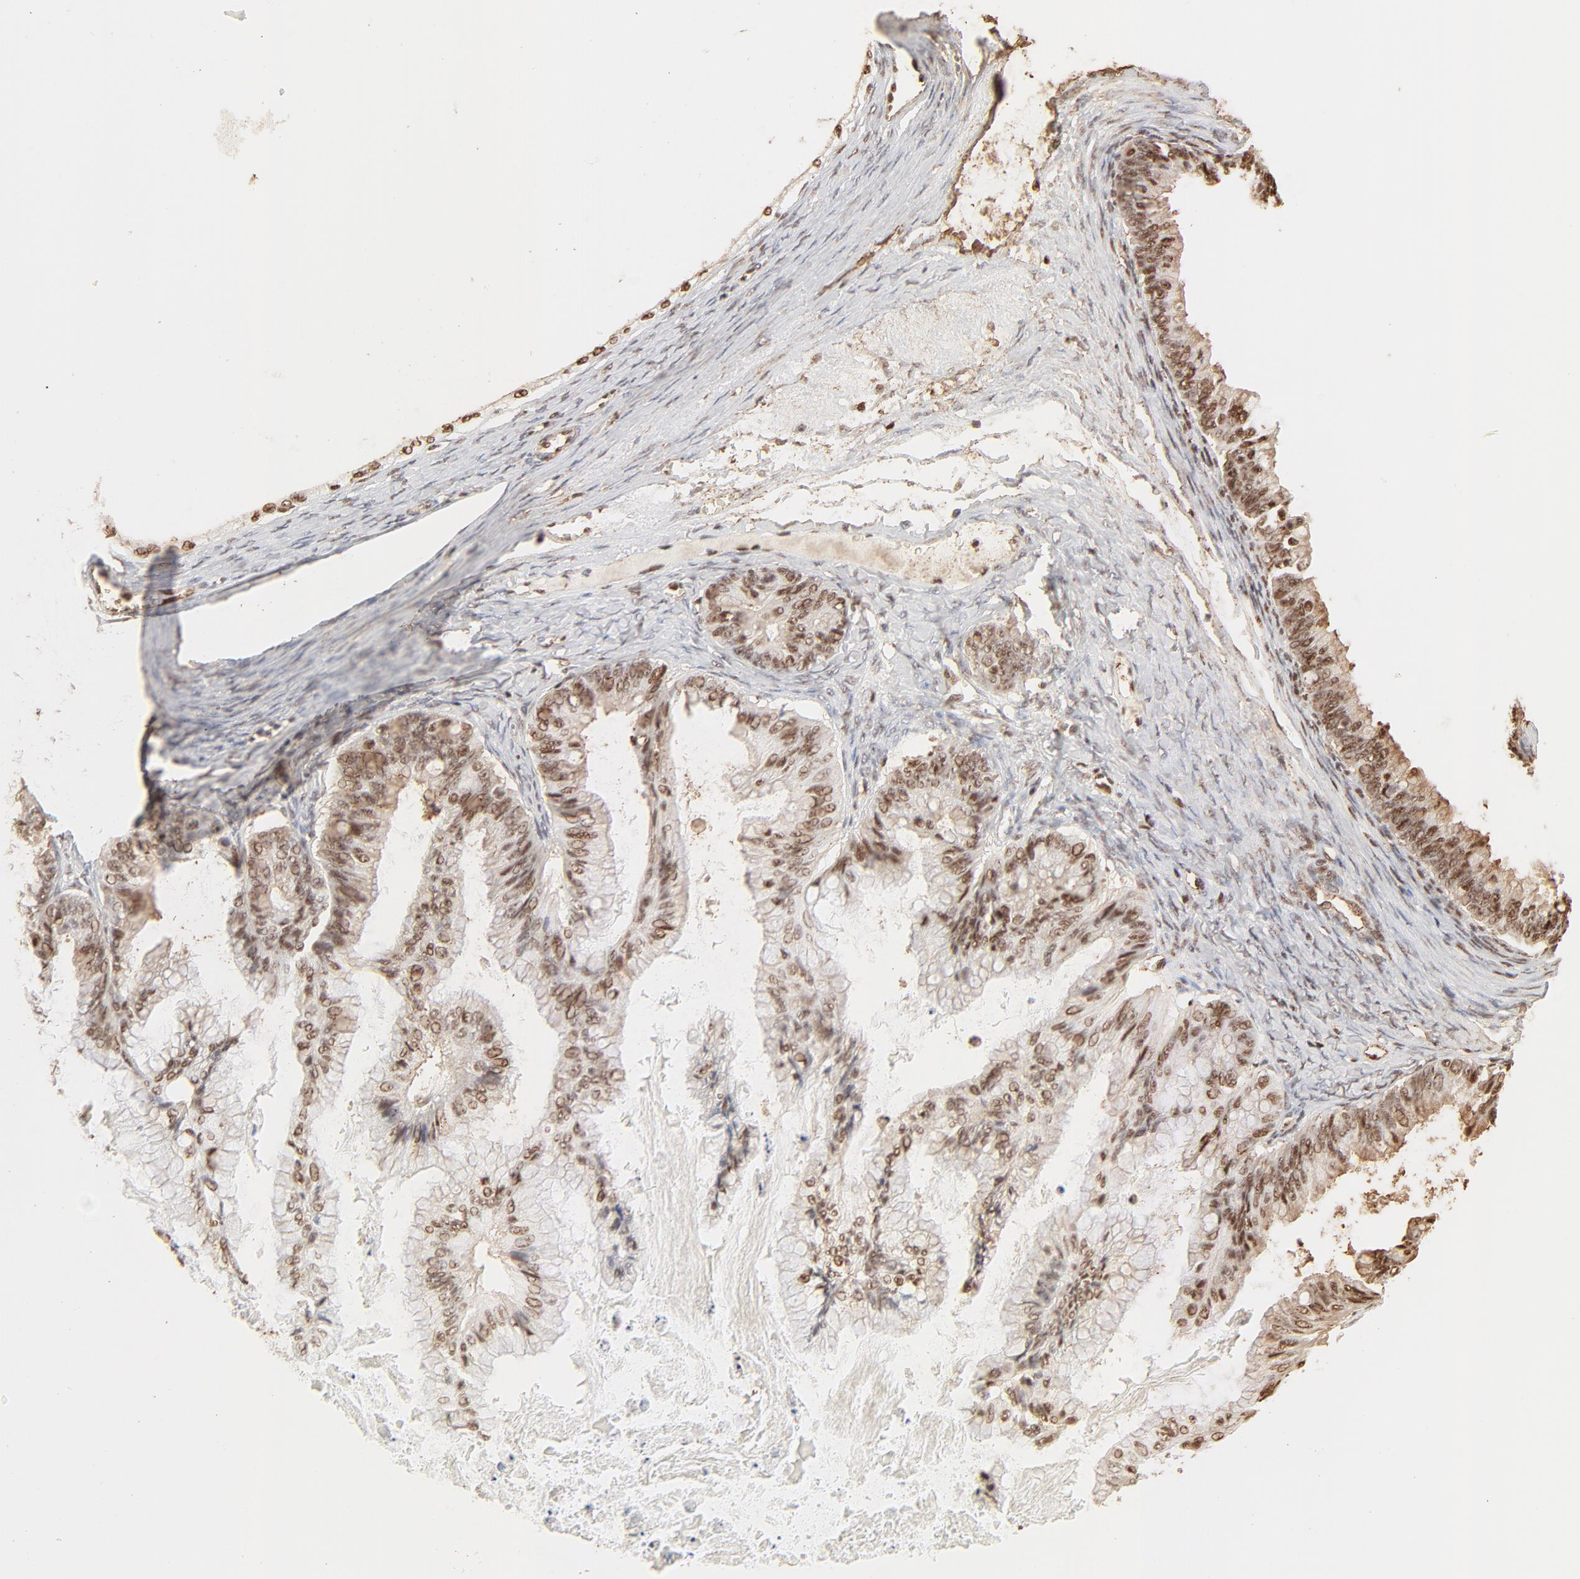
{"staining": {"intensity": "moderate", "quantity": "25%-75%", "location": "cytoplasmic/membranous,nuclear"}, "tissue": "ovarian cancer", "cell_type": "Tumor cells", "image_type": "cancer", "snomed": [{"axis": "morphology", "description": "Cystadenocarcinoma, mucinous, NOS"}, {"axis": "topography", "description": "Ovary"}], "caption": "The micrograph shows immunohistochemical staining of mucinous cystadenocarcinoma (ovarian). There is moderate cytoplasmic/membranous and nuclear positivity is present in about 25%-75% of tumor cells.", "gene": "FAM50A", "patient": {"sex": "female", "age": 57}}